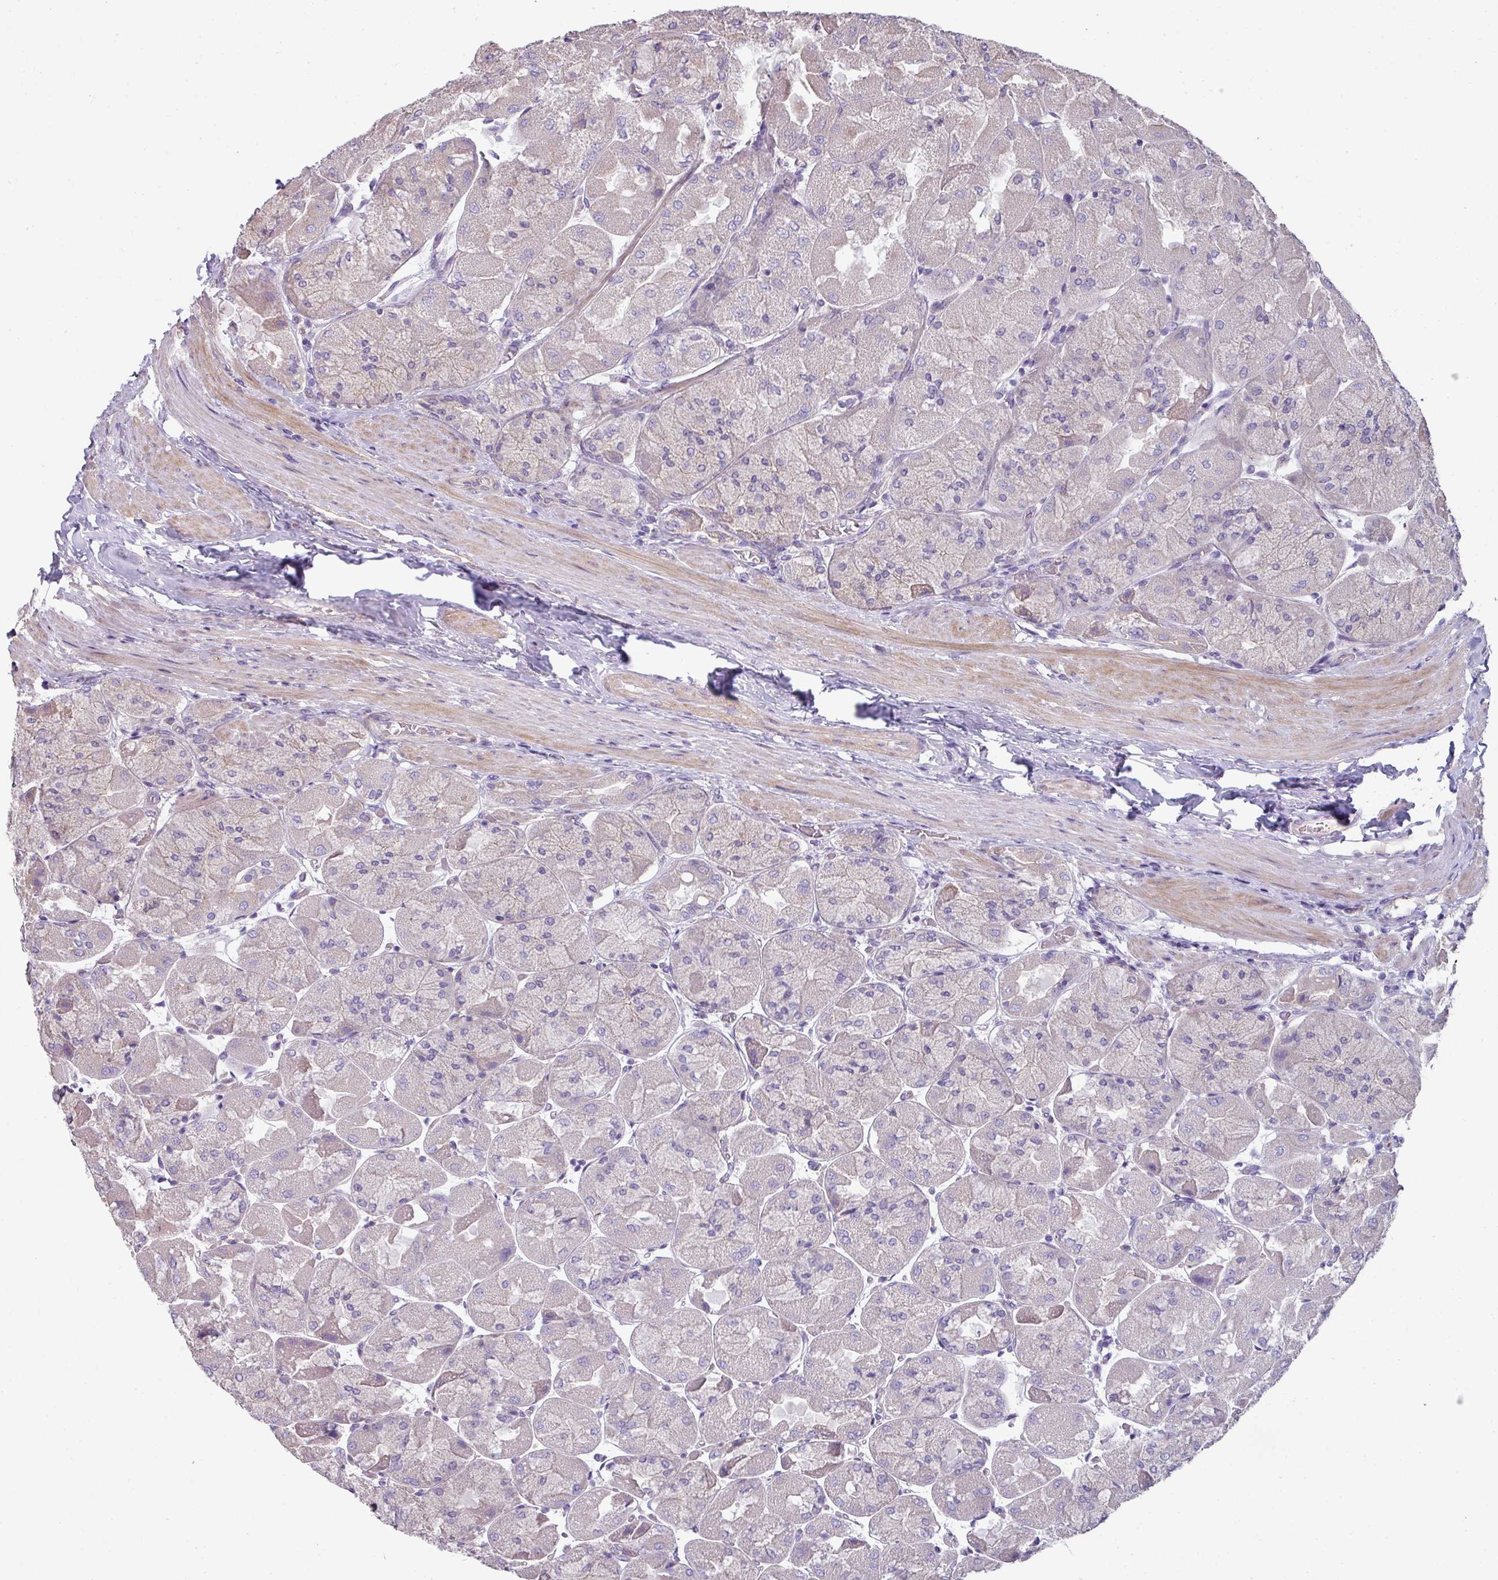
{"staining": {"intensity": "negative", "quantity": "none", "location": "none"}, "tissue": "stomach", "cell_type": "Glandular cells", "image_type": "normal", "snomed": [{"axis": "morphology", "description": "Normal tissue, NOS"}, {"axis": "topography", "description": "Stomach"}], "caption": "DAB (3,3'-diaminobenzidine) immunohistochemical staining of benign human stomach displays no significant staining in glandular cells.", "gene": "LRRC9", "patient": {"sex": "female", "age": 61}}